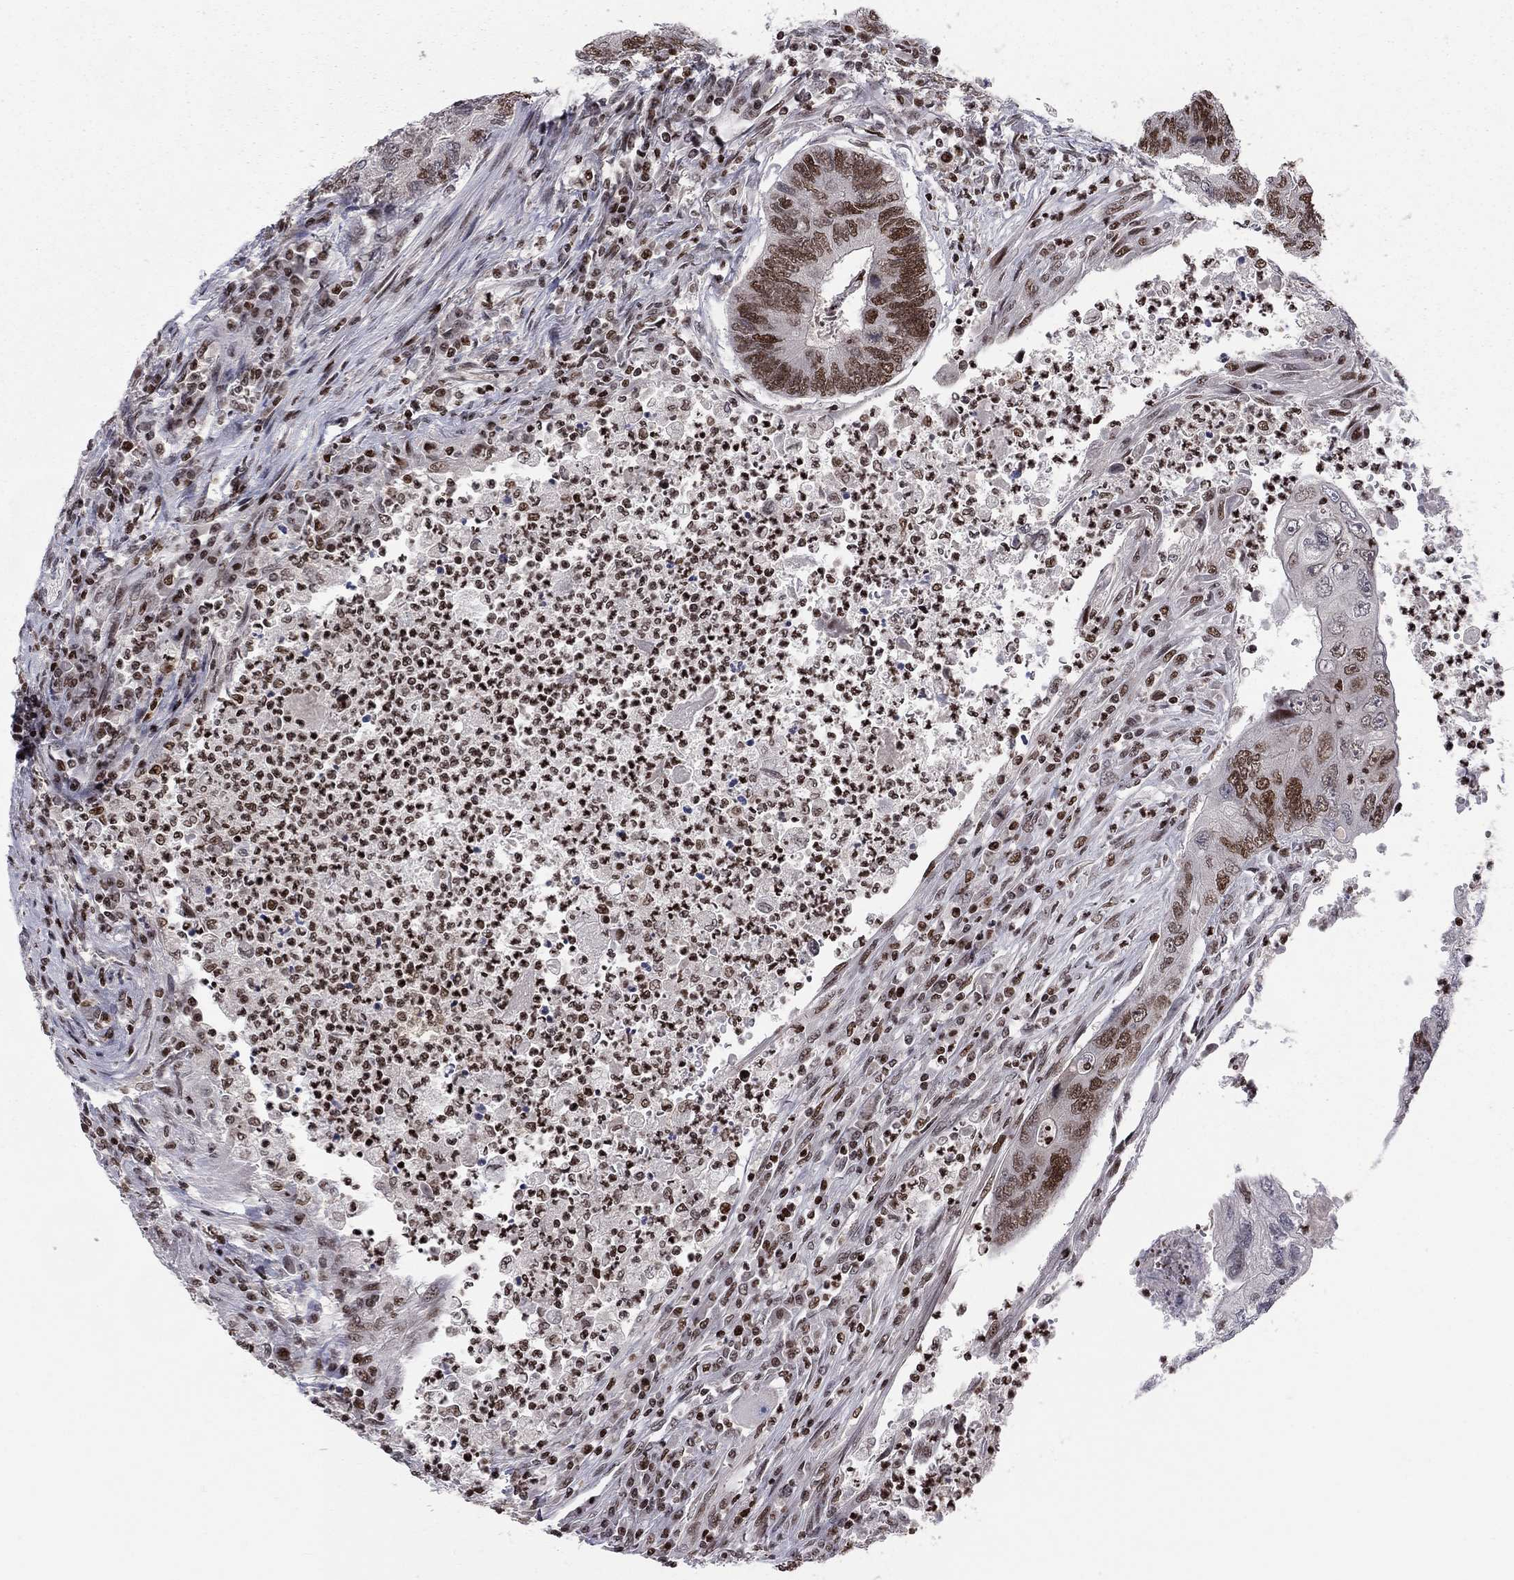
{"staining": {"intensity": "moderate", "quantity": ">75%", "location": "nuclear"}, "tissue": "colorectal cancer", "cell_type": "Tumor cells", "image_type": "cancer", "snomed": [{"axis": "morphology", "description": "Adenocarcinoma, NOS"}, {"axis": "topography", "description": "Colon"}], "caption": "Protein expression analysis of human colorectal cancer (adenocarcinoma) reveals moderate nuclear positivity in about >75% of tumor cells. The protein of interest is stained brown, and the nuclei are stained in blue (DAB (3,3'-diaminobenzidine) IHC with brightfield microscopy, high magnification).", "gene": "RNASEH2C", "patient": {"sex": "female", "age": 67}}